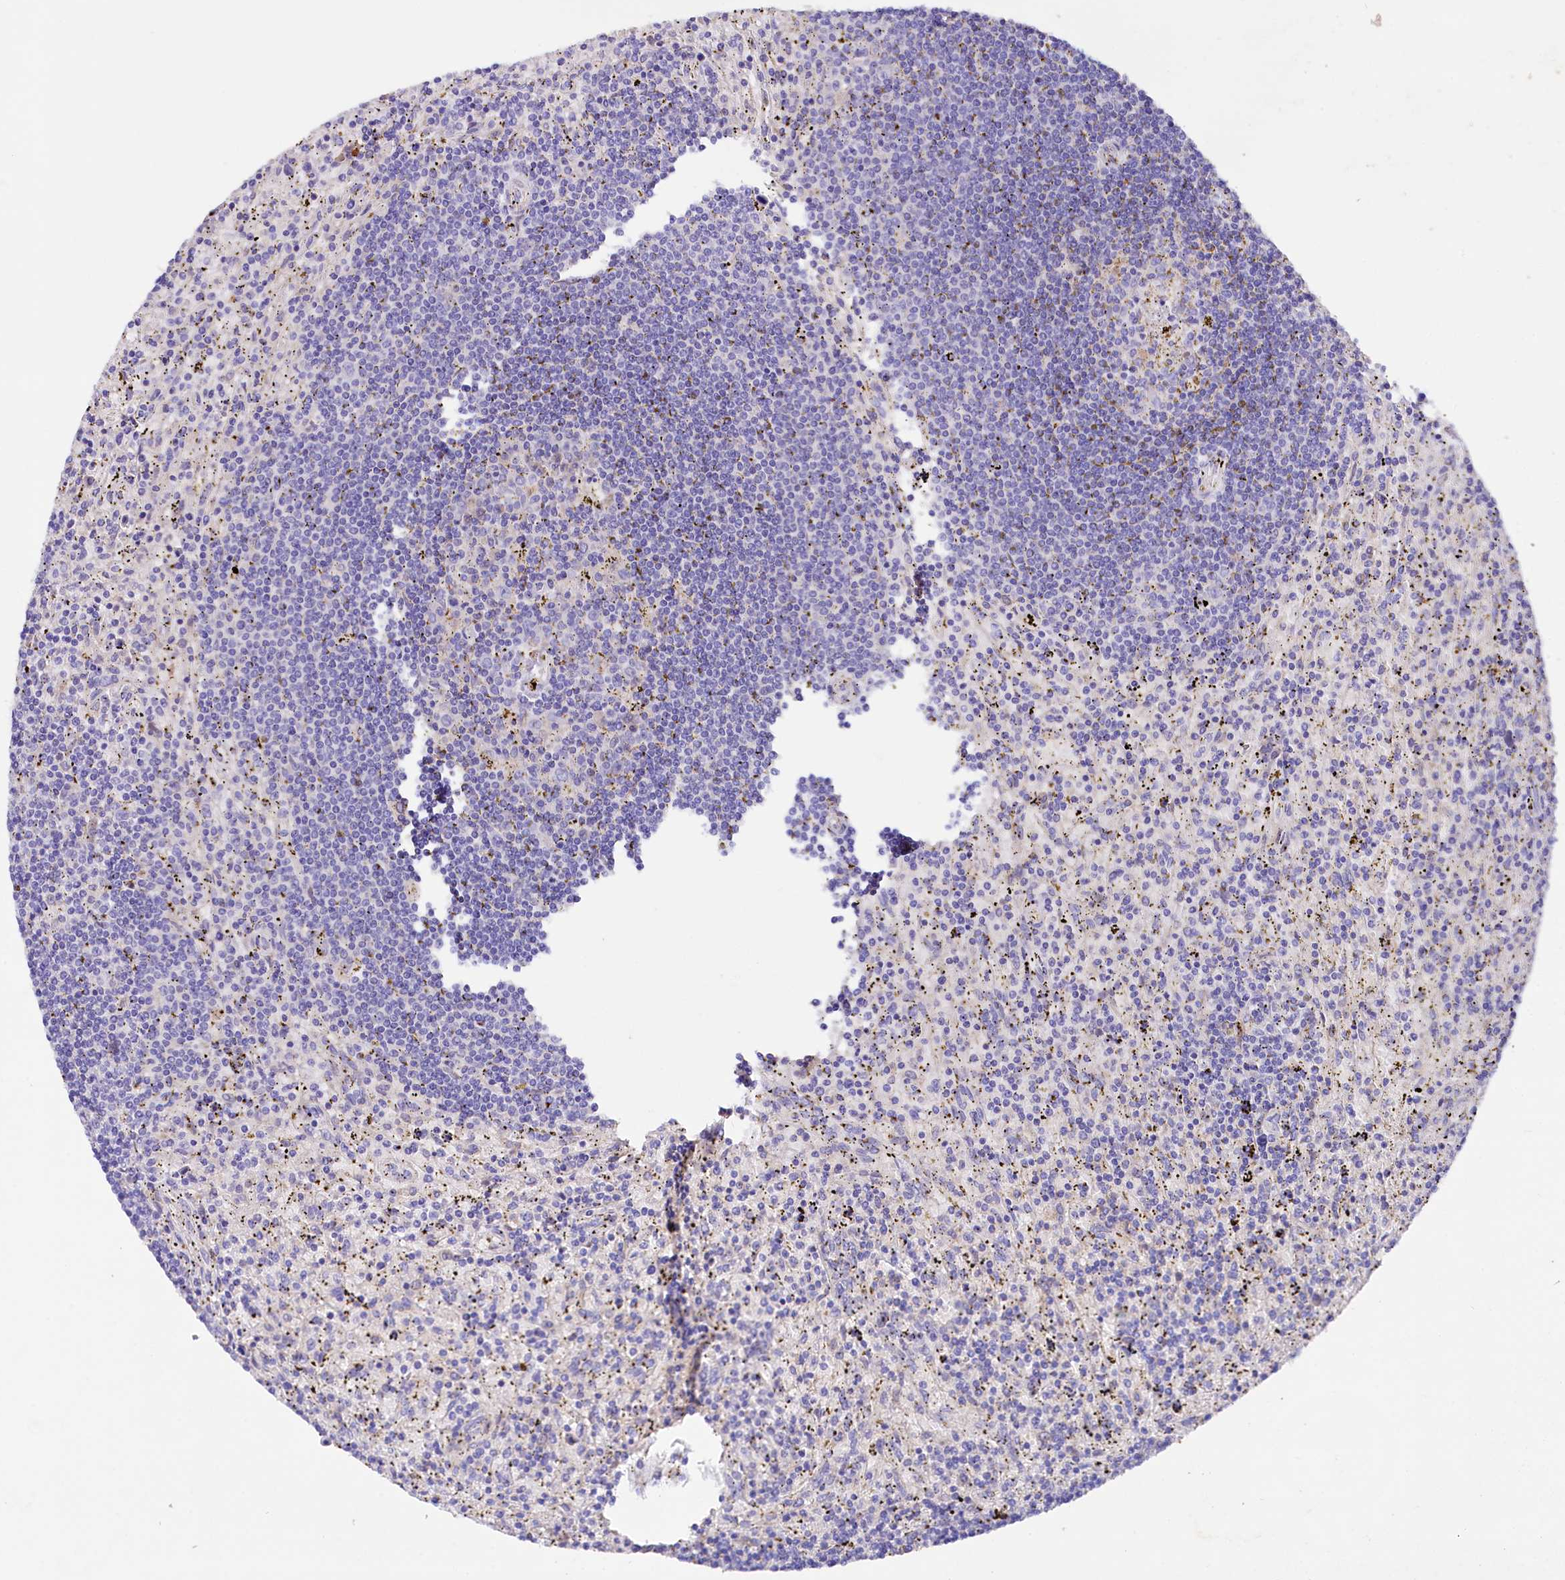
{"staining": {"intensity": "negative", "quantity": "none", "location": "none"}, "tissue": "lymphoma", "cell_type": "Tumor cells", "image_type": "cancer", "snomed": [{"axis": "morphology", "description": "Malignant lymphoma, non-Hodgkin's type, Low grade"}, {"axis": "topography", "description": "Spleen"}], "caption": "Immunohistochemistry micrograph of malignant lymphoma, non-Hodgkin's type (low-grade) stained for a protein (brown), which displays no positivity in tumor cells.", "gene": "SACM1L", "patient": {"sex": "male", "age": 76}}